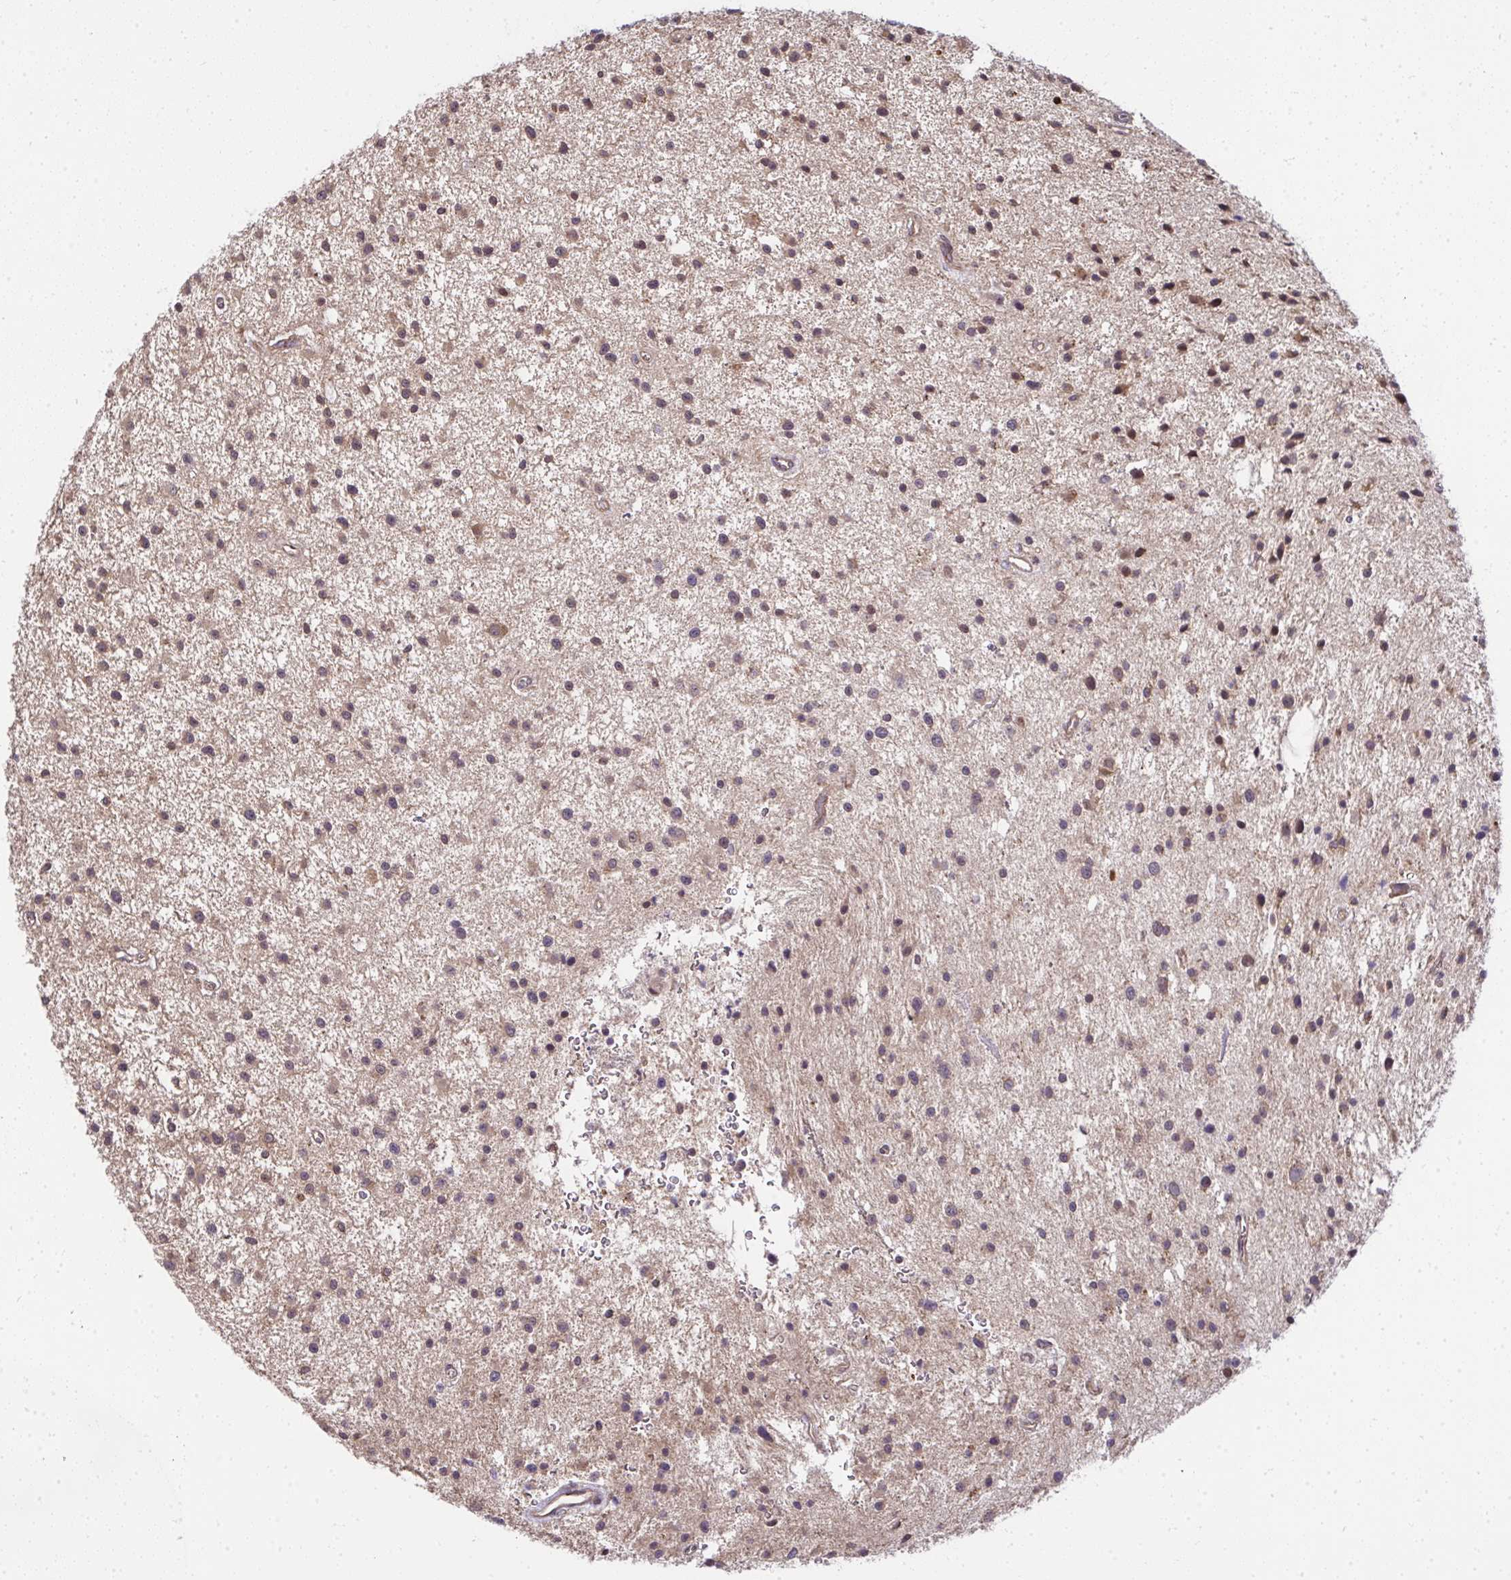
{"staining": {"intensity": "moderate", "quantity": "<25%", "location": "cytoplasmic/membranous"}, "tissue": "glioma", "cell_type": "Tumor cells", "image_type": "cancer", "snomed": [{"axis": "morphology", "description": "Glioma, malignant, Low grade"}, {"axis": "topography", "description": "Brain"}], "caption": "IHC of human low-grade glioma (malignant) exhibits low levels of moderate cytoplasmic/membranous expression in about <25% of tumor cells. The protein of interest is shown in brown color, while the nuclei are stained blue.", "gene": "RDH14", "patient": {"sex": "male", "age": 43}}